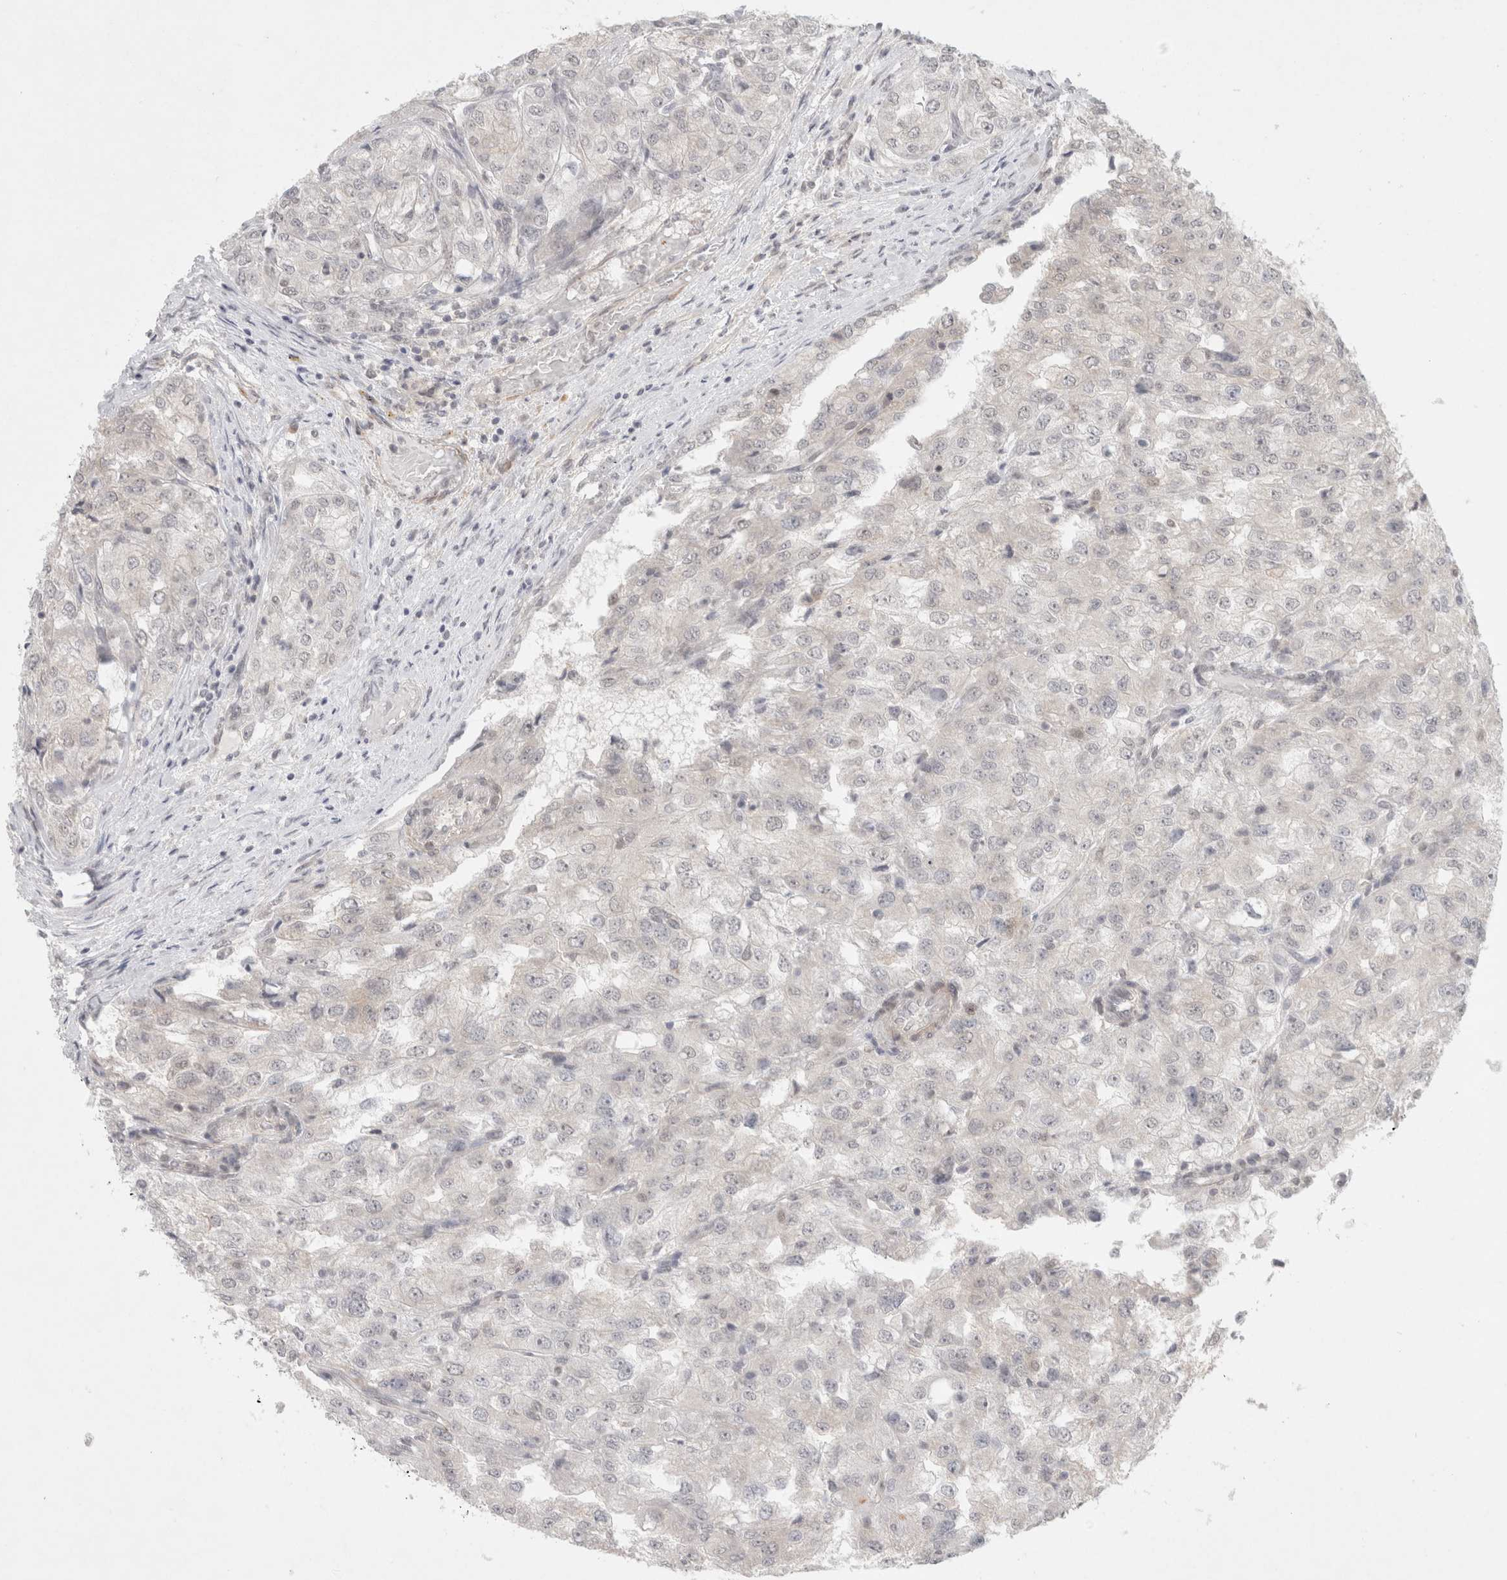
{"staining": {"intensity": "negative", "quantity": "none", "location": "none"}, "tissue": "renal cancer", "cell_type": "Tumor cells", "image_type": "cancer", "snomed": [{"axis": "morphology", "description": "Adenocarcinoma, NOS"}, {"axis": "topography", "description": "Kidney"}], "caption": "The image shows no significant expression in tumor cells of renal adenocarcinoma. (DAB IHC with hematoxylin counter stain).", "gene": "FBXO42", "patient": {"sex": "female", "age": 54}}